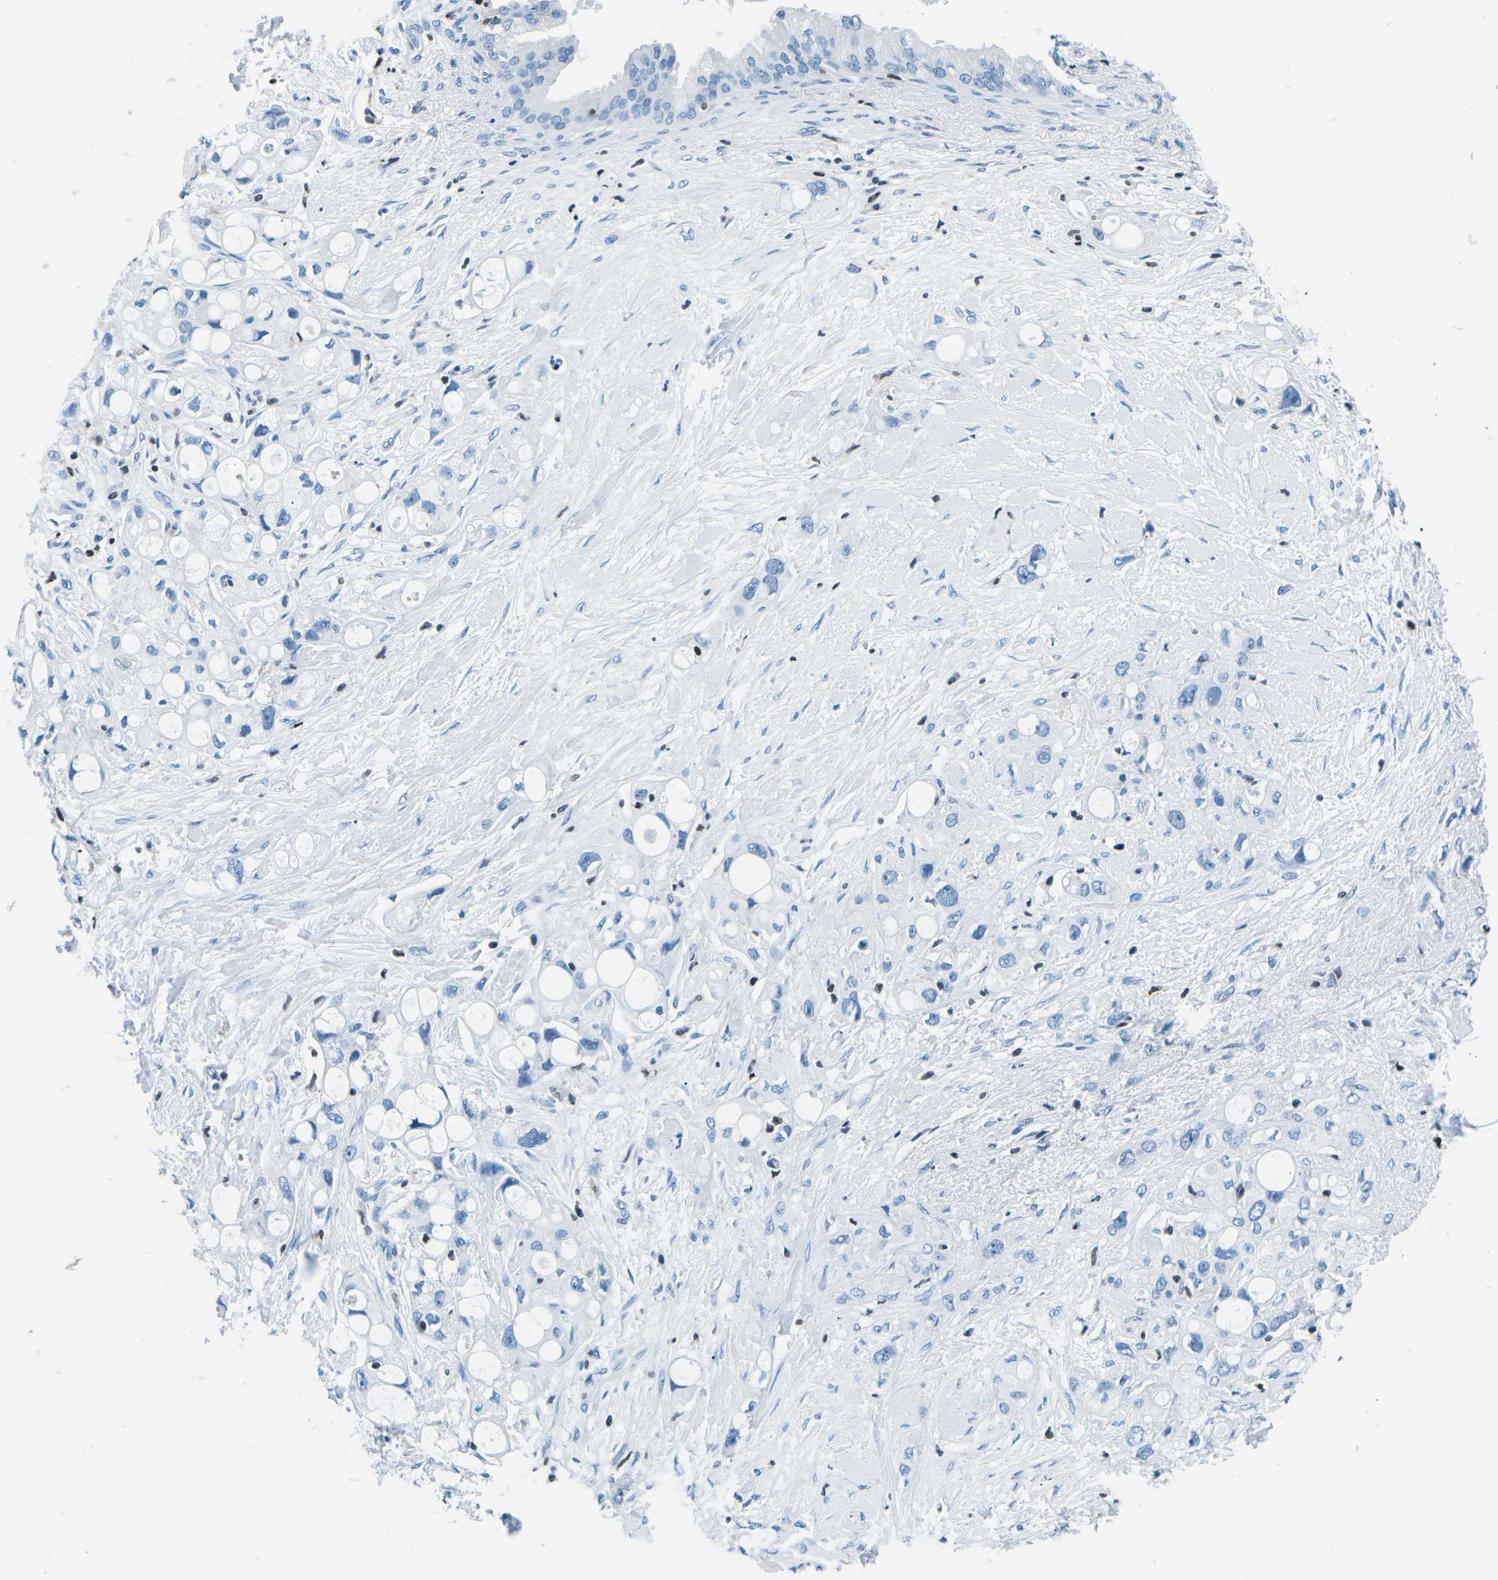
{"staining": {"intensity": "negative", "quantity": "none", "location": "none"}, "tissue": "pancreatic cancer", "cell_type": "Tumor cells", "image_type": "cancer", "snomed": [{"axis": "morphology", "description": "Adenocarcinoma, NOS"}, {"axis": "topography", "description": "Pancreas"}], "caption": "Immunohistochemical staining of human pancreatic cancer shows no significant positivity in tumor cells.", "gene": "CELF2", "patient": {"sex": "female", "age": 56}}